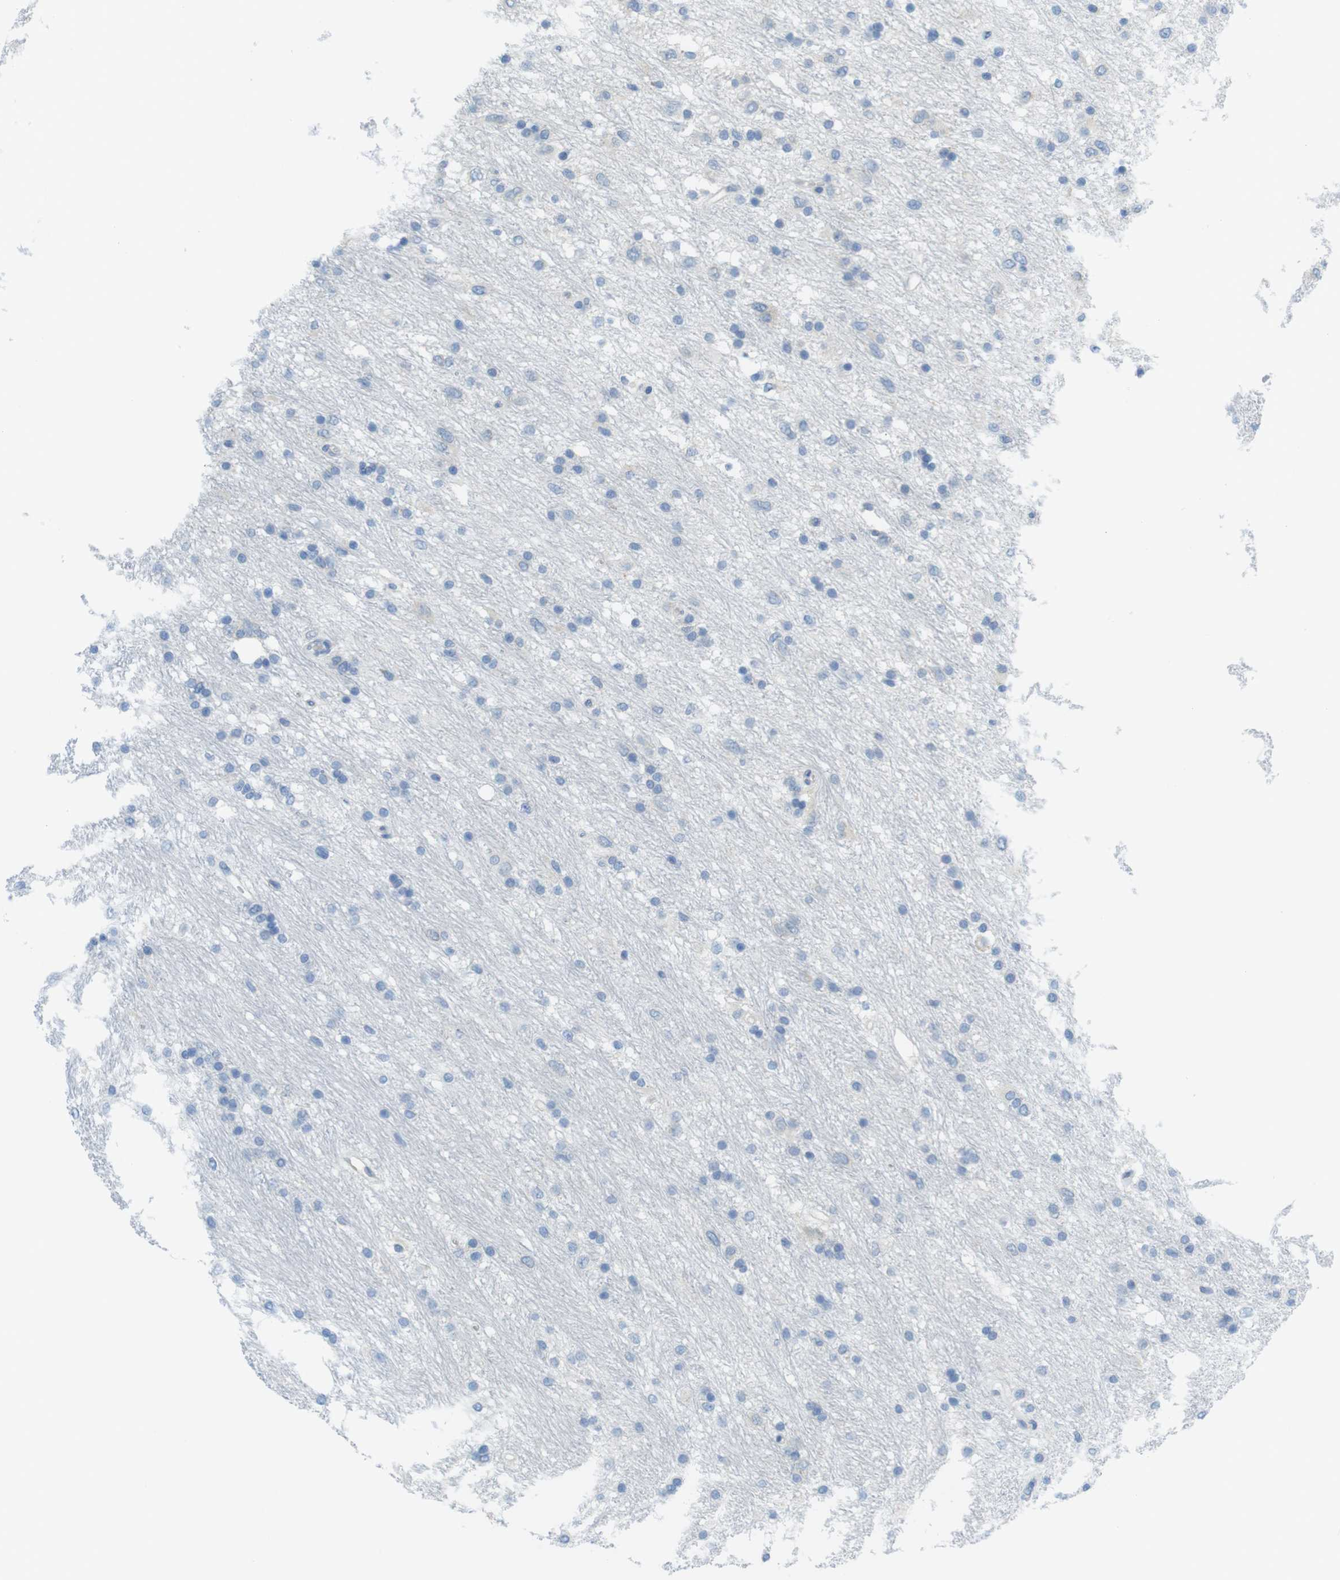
{"staining": {"intensity": "negative", "quantity": "none", "location": "none"}, "tissue": "glioma", "cell_type": "Tumor cells", "image_type": "cancer", "snomed": [{"axis": "morphology", "description": "Glioma, malignant, Low grade"}, {"axis": "topography", "description": "Brain"}], "caption": "Human malignant low-grade glioma stained for a protein using IHC reveals no staining in tumor cells.", "gene": "CLPTM1L", "patient": {"sex": "male", "age": 77}}